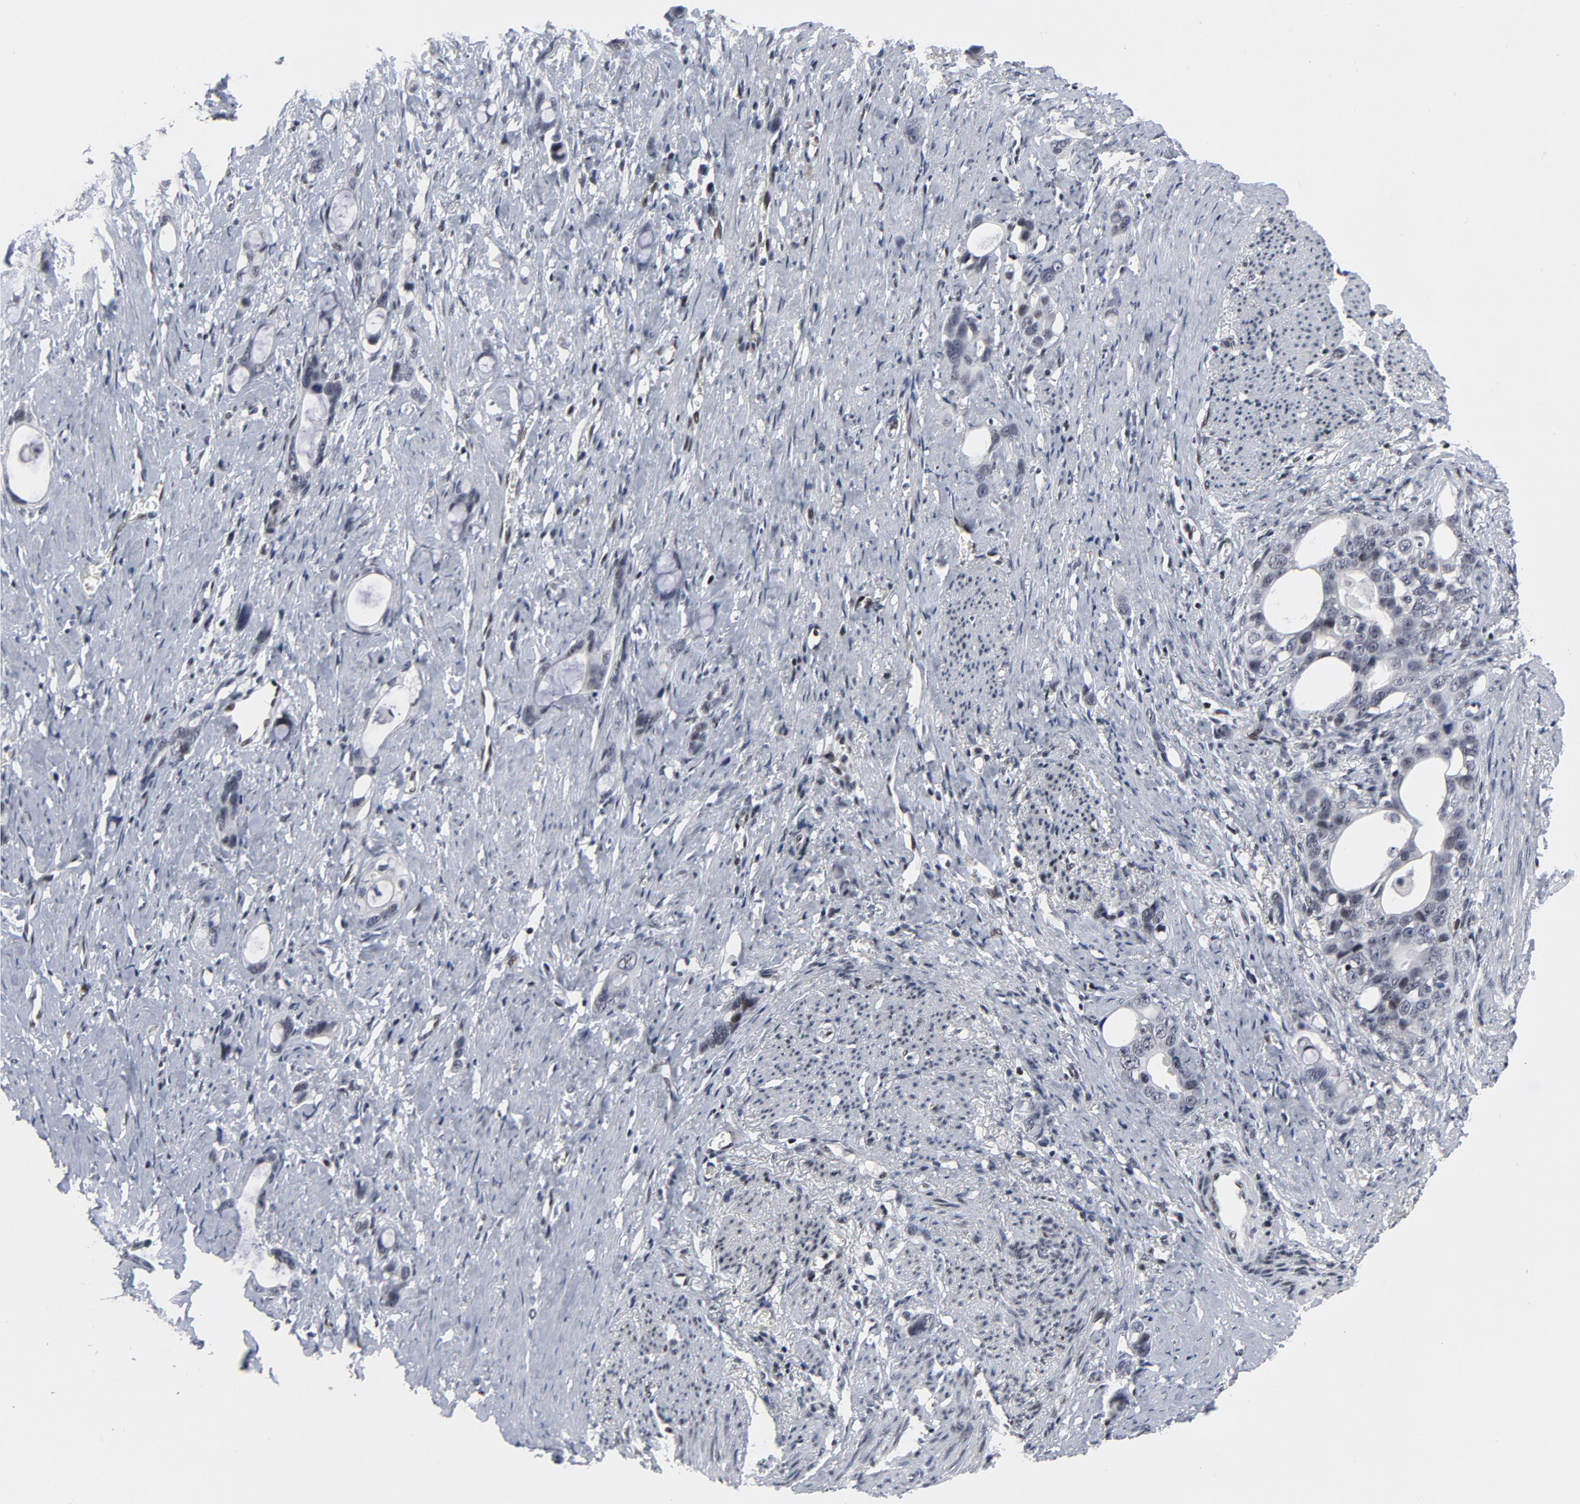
{"staining": {"intensity": "weak", "quantity": "<25%", "location": "nuclear"}, "tissue": "stomach cancer", "cell_type": "Tumor cells", "image_type": "cancer", "snomed": [{"axis": "morphology", "description": "Adenocarcinoma, NOS"}, {"axis": "topography", "description": "Stomach"}], "caption": "This is an immunohistochemistry (IHC) photomicrograph of human adenocarcinoma (stomach). There is no staining in tumor cells.", "gene": "GABPA", "patient": {"sex": "female", "age": 75}}